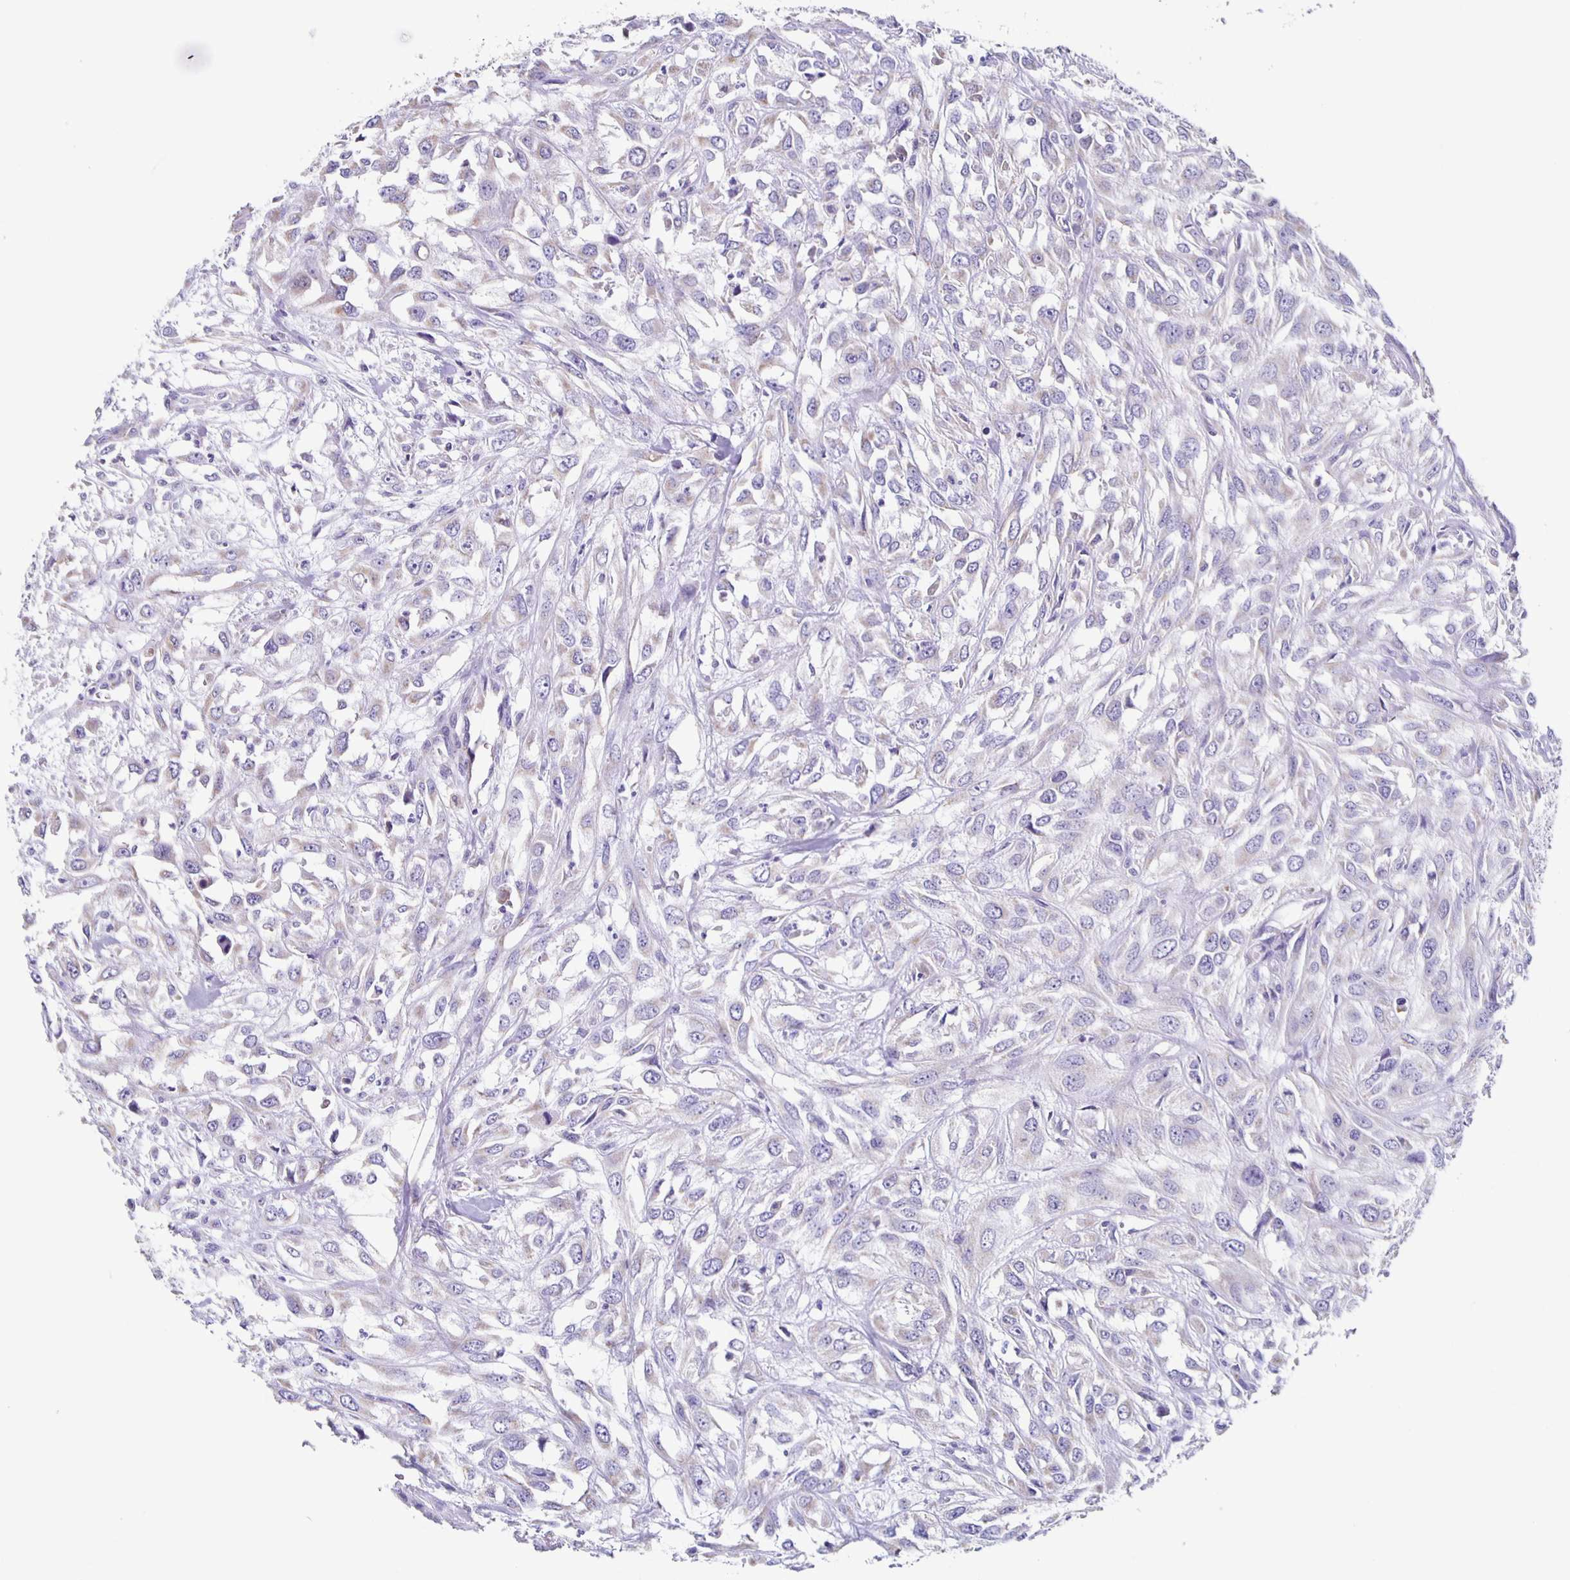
{"staining": {"intensity": "negative", "quantity": "none", "location": "none"}, "tissue": "urothelial cancer", "cell_type": "Tumor cells", "image_type": "cancer", "snomed": [{"axis": "morphology", "description": "Urothelial carcinoma, High grade"}, {"axis": "topography", "description": "Urinary bladder"}], "caption": "An immunohistochemistry micrograph of urothelial cancer is shown. There is no staining in tumor cells of urothelial cancer.", "gene": "TPPP", "patient": {"sex": "male", "age": 67}}